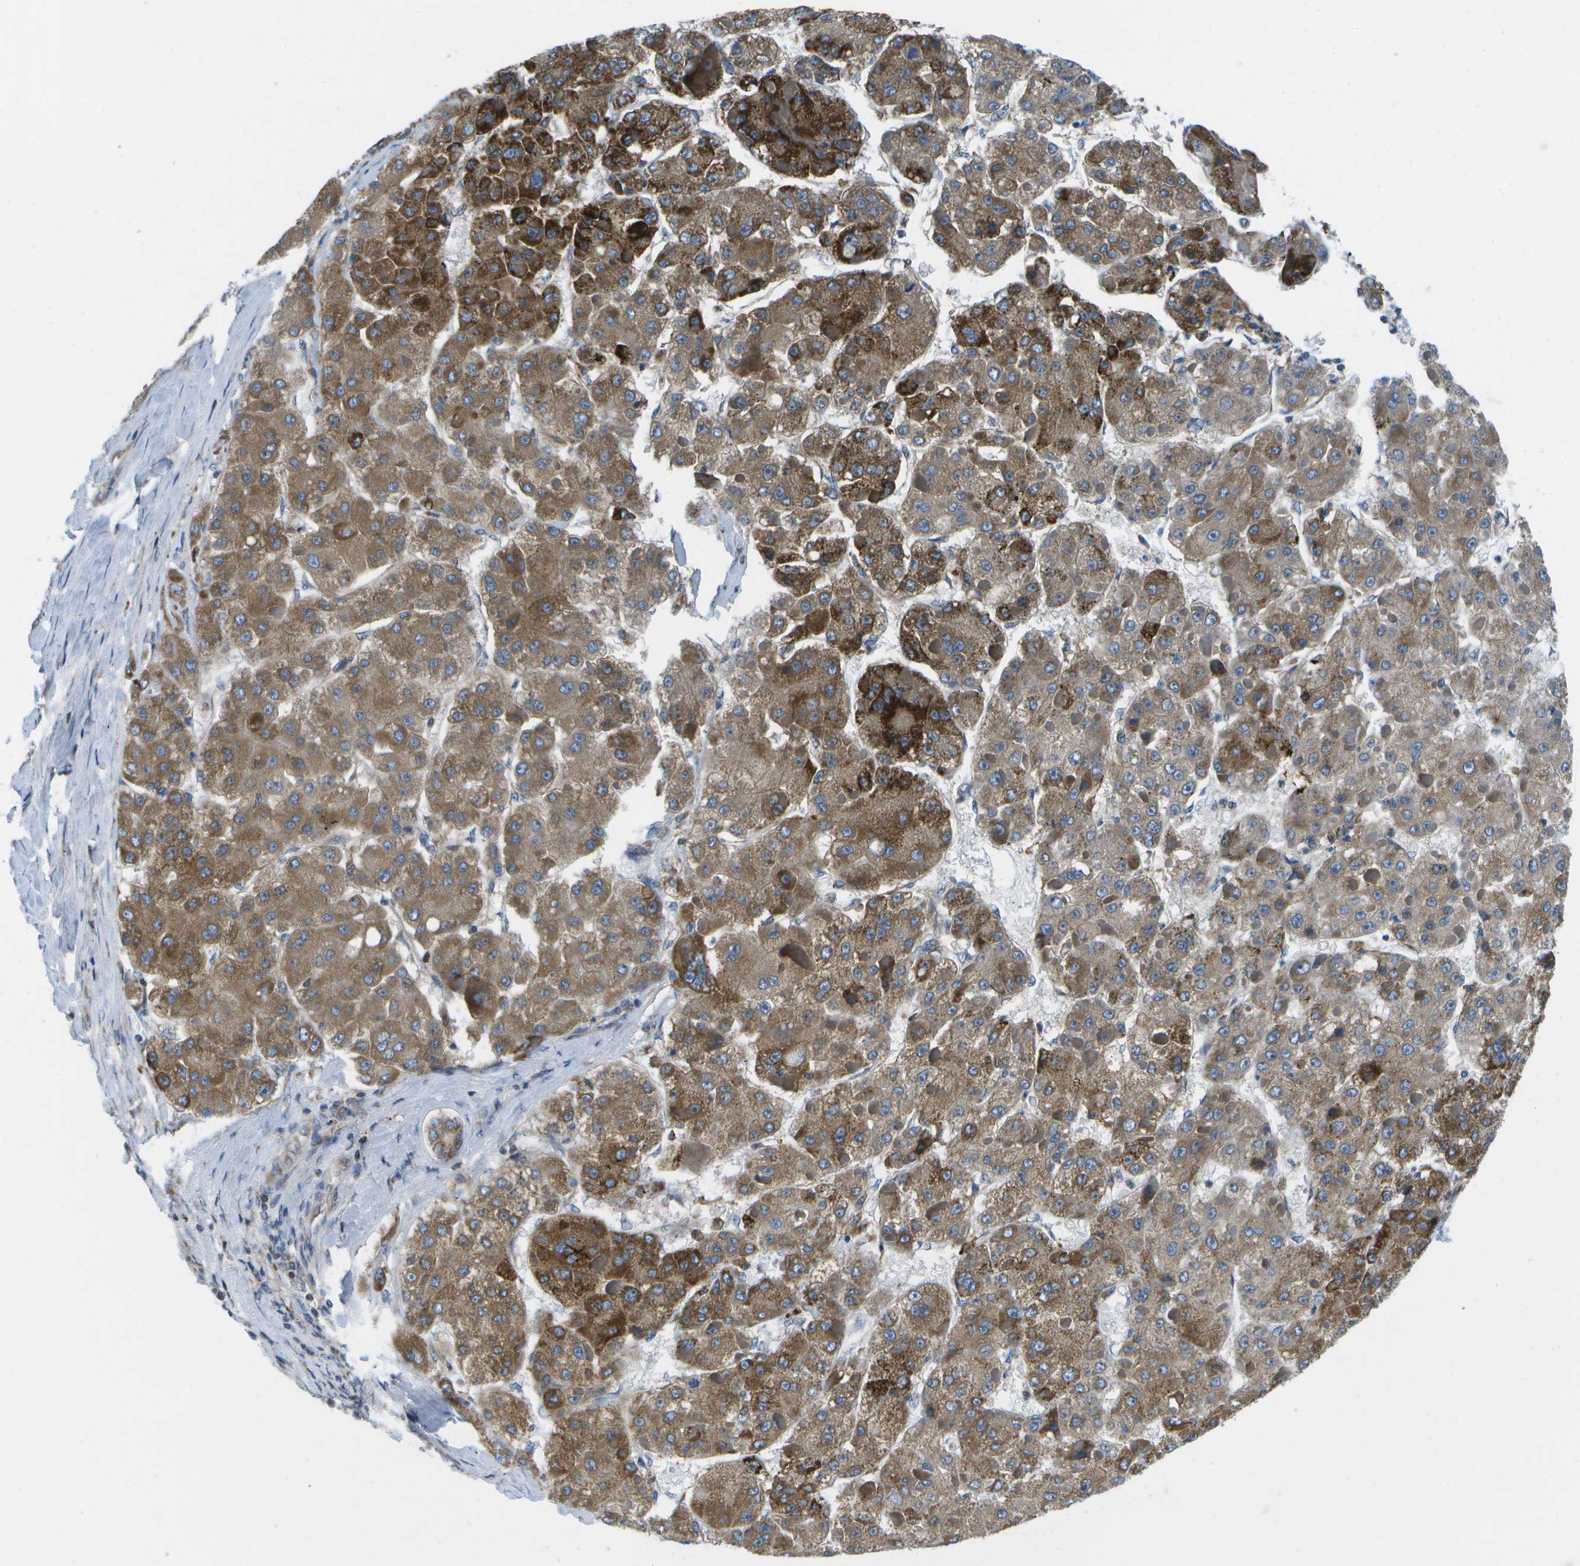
{"staining": {"intensity": "moderate", "quantity": ">75%", "location": "cytoplasmic/membranous"}, "tissue": "liver cancer", "cell_type": "Tumor cells", "image_type": "cancer", "snomed": [{"axis": "morphology", "description": "Carcinoma, Hepatocellular, NOS"}, {"axis": "topography", "description": "Liver"}], "caption": "A photomicrograph showing moderate cytoplasmic/membranous staining in approximately >75% of tumor cells in liver cancer, as visualized by brown immunohistochemical staining.", "gene": "GDF5", "patient": {"sex": "female", "age": 73}}